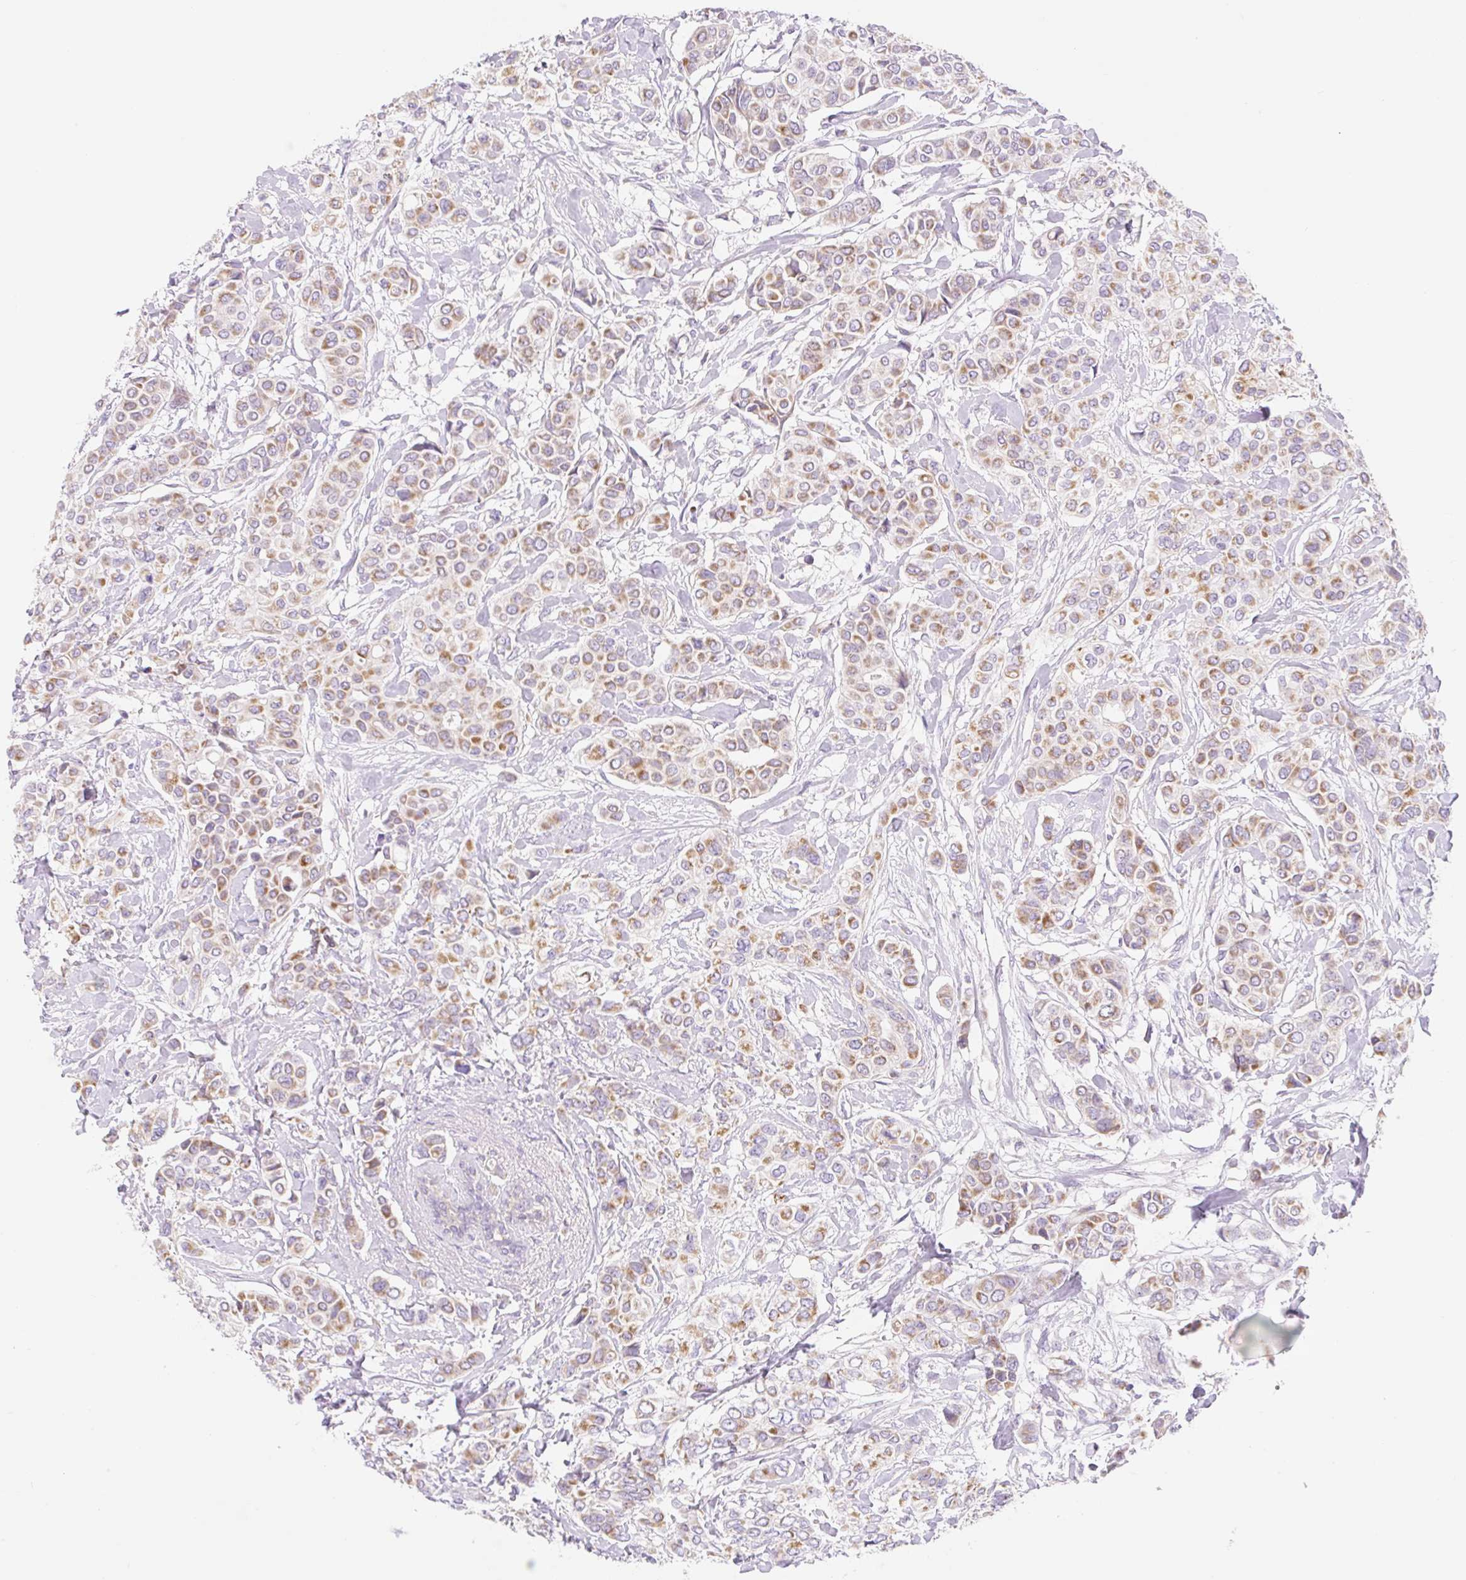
{"staining": {"intensity": "moderate", "quantity": ">75%", "location": "cytoplasmic/membranous"}, "tissue": "breast cancer", "cell_type": "Tumor cells", "image_type": "cancer", "snomed": [{"axis": "morphology", "description": "Lobular carcinoma"}, {"axis": "topography", "description": "Breast"}], "caption": "Human breast cancer (lobular carcinoma) stained with a protein marker displays moderate staining in tumor cells.", "gene": "FOCAD", "patient": {"sex": "female", "age": 51}}